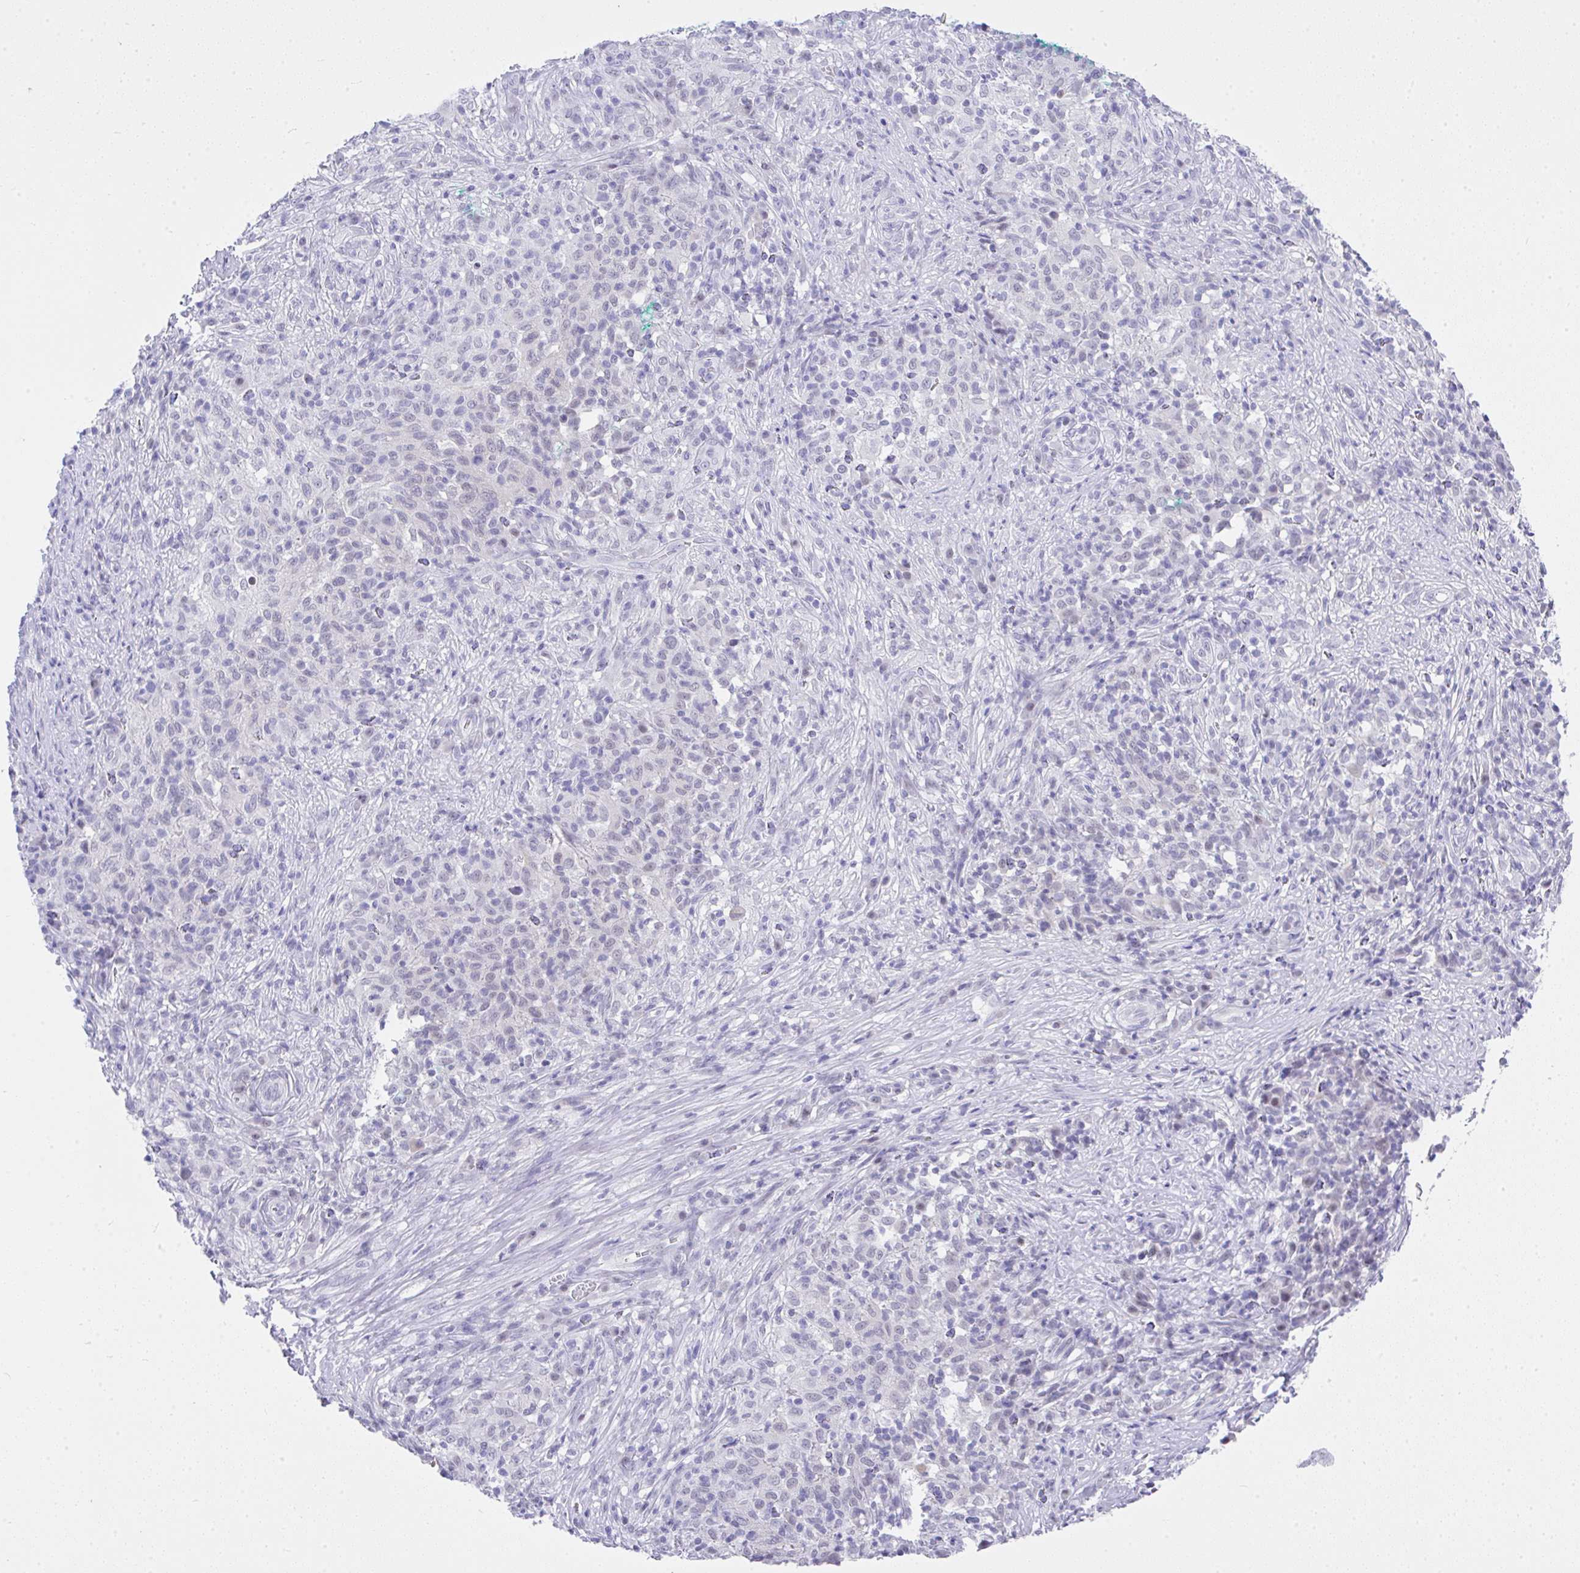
{"staining": {"intensity": "negative", "quantity": "none", "location": "none"}, "tissue": "melanoma", "cell_type": "Tumor cells", "image_type": "cancer", "snomed": [{"axis": "morphology", "description": "Malignant melanoma, NOS"}, {"axis": "topography", "description": "Skin"}], "caption": "Tumor cells are negative for brown protein staining in melanoma.", "gene": "MS4A12", "patient": {"sex": "male", "age": 66}}